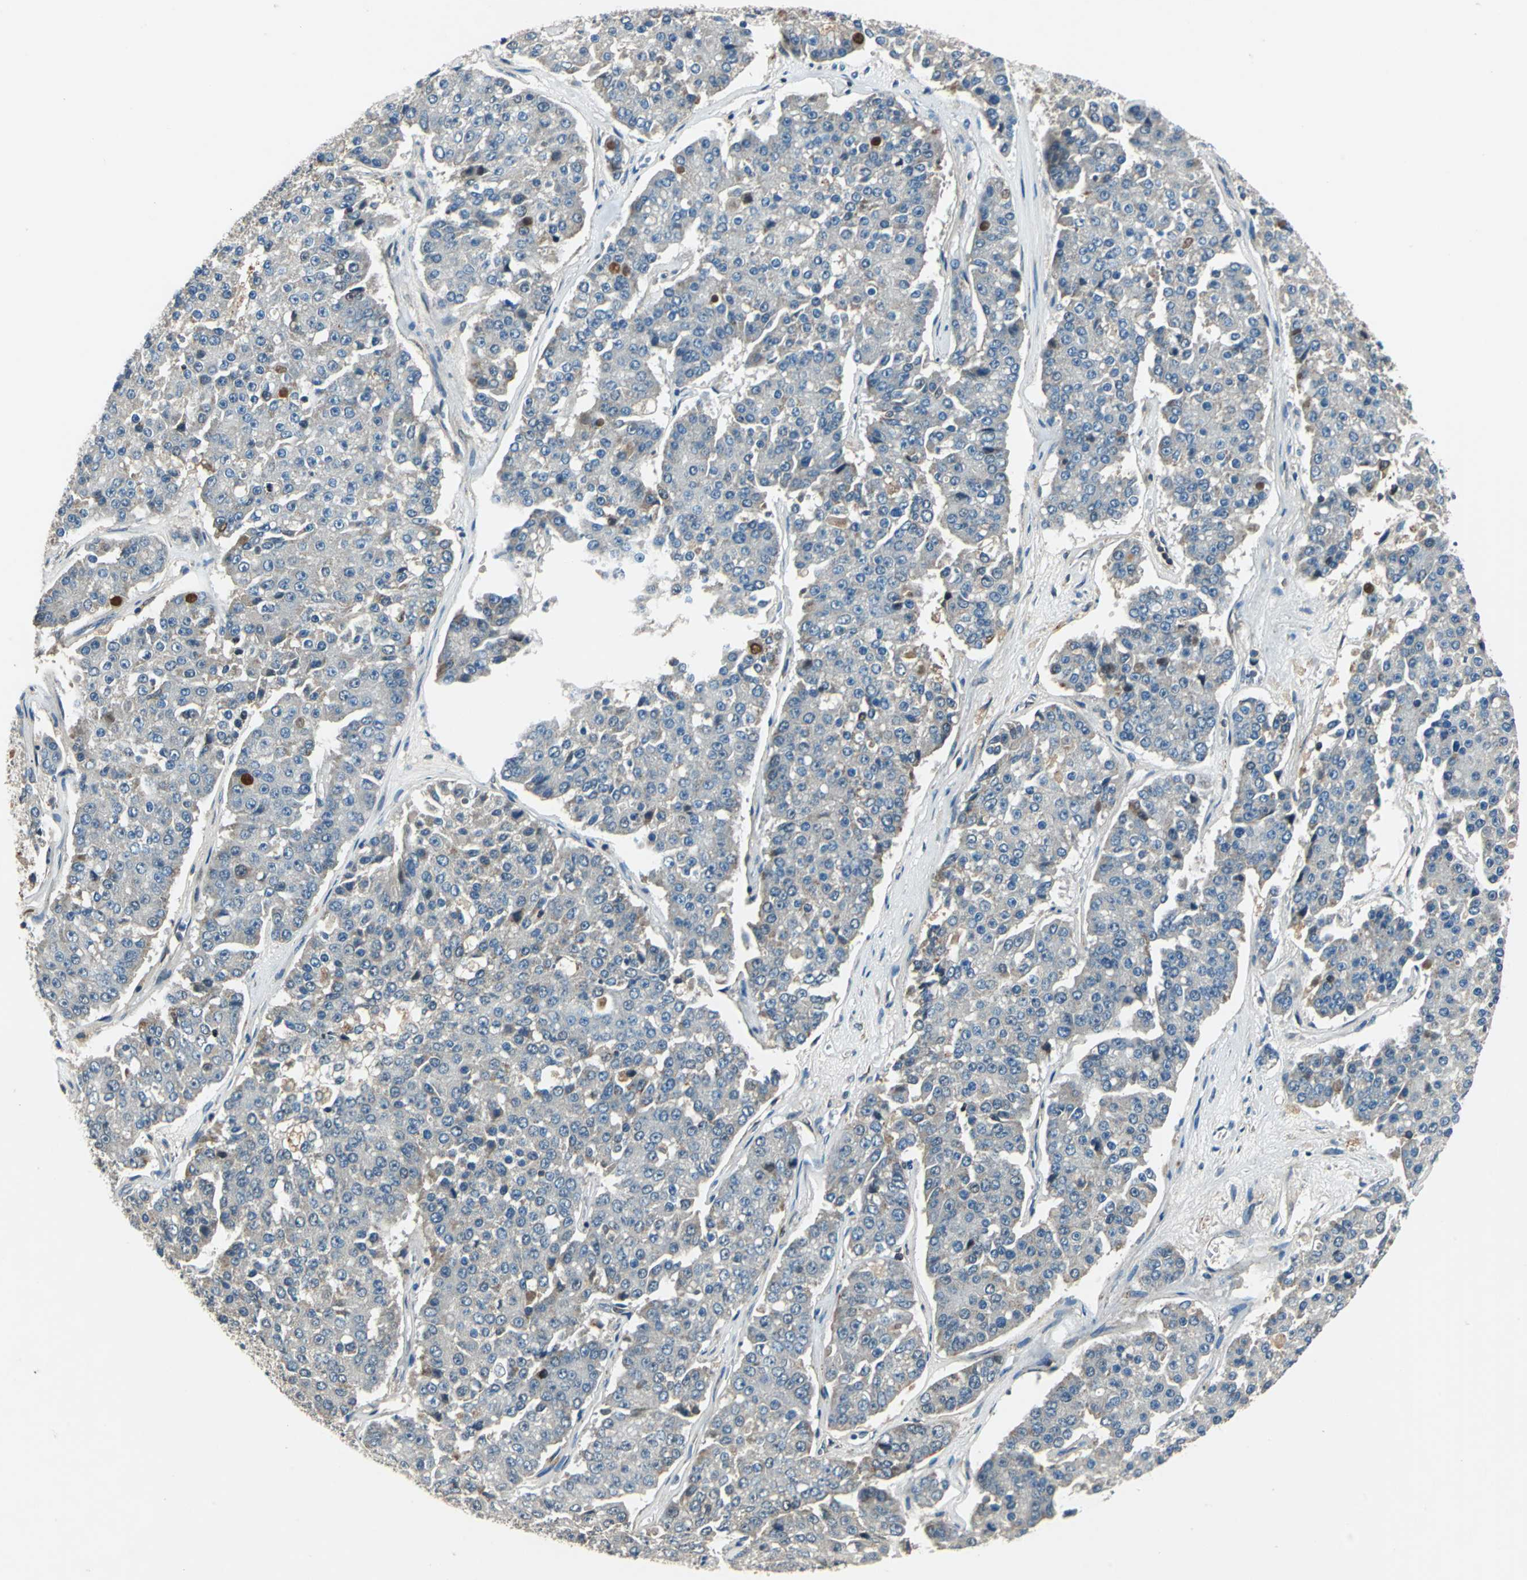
{"staining": {"intensity": "weak", "quantity": "<25%", "location": "cytoplasmic/membranous"}, "tissue": "pancreatic cancer", "cell_type": "Tumor cells", "image_type": "cancer", "snomed": [{"axis": "morphology", "description": "Adenocarcinoma, NOS"}, {"axis": "topography", "description": "Pancreas"}], "caption": "This is an immunohistochemistry histopathology image of pancreatic cancer (adenocarcinoma). There is no staining in tumor cells.", "gene": "SLC19A2", "patient": {"sex": "male", "age": 50}}